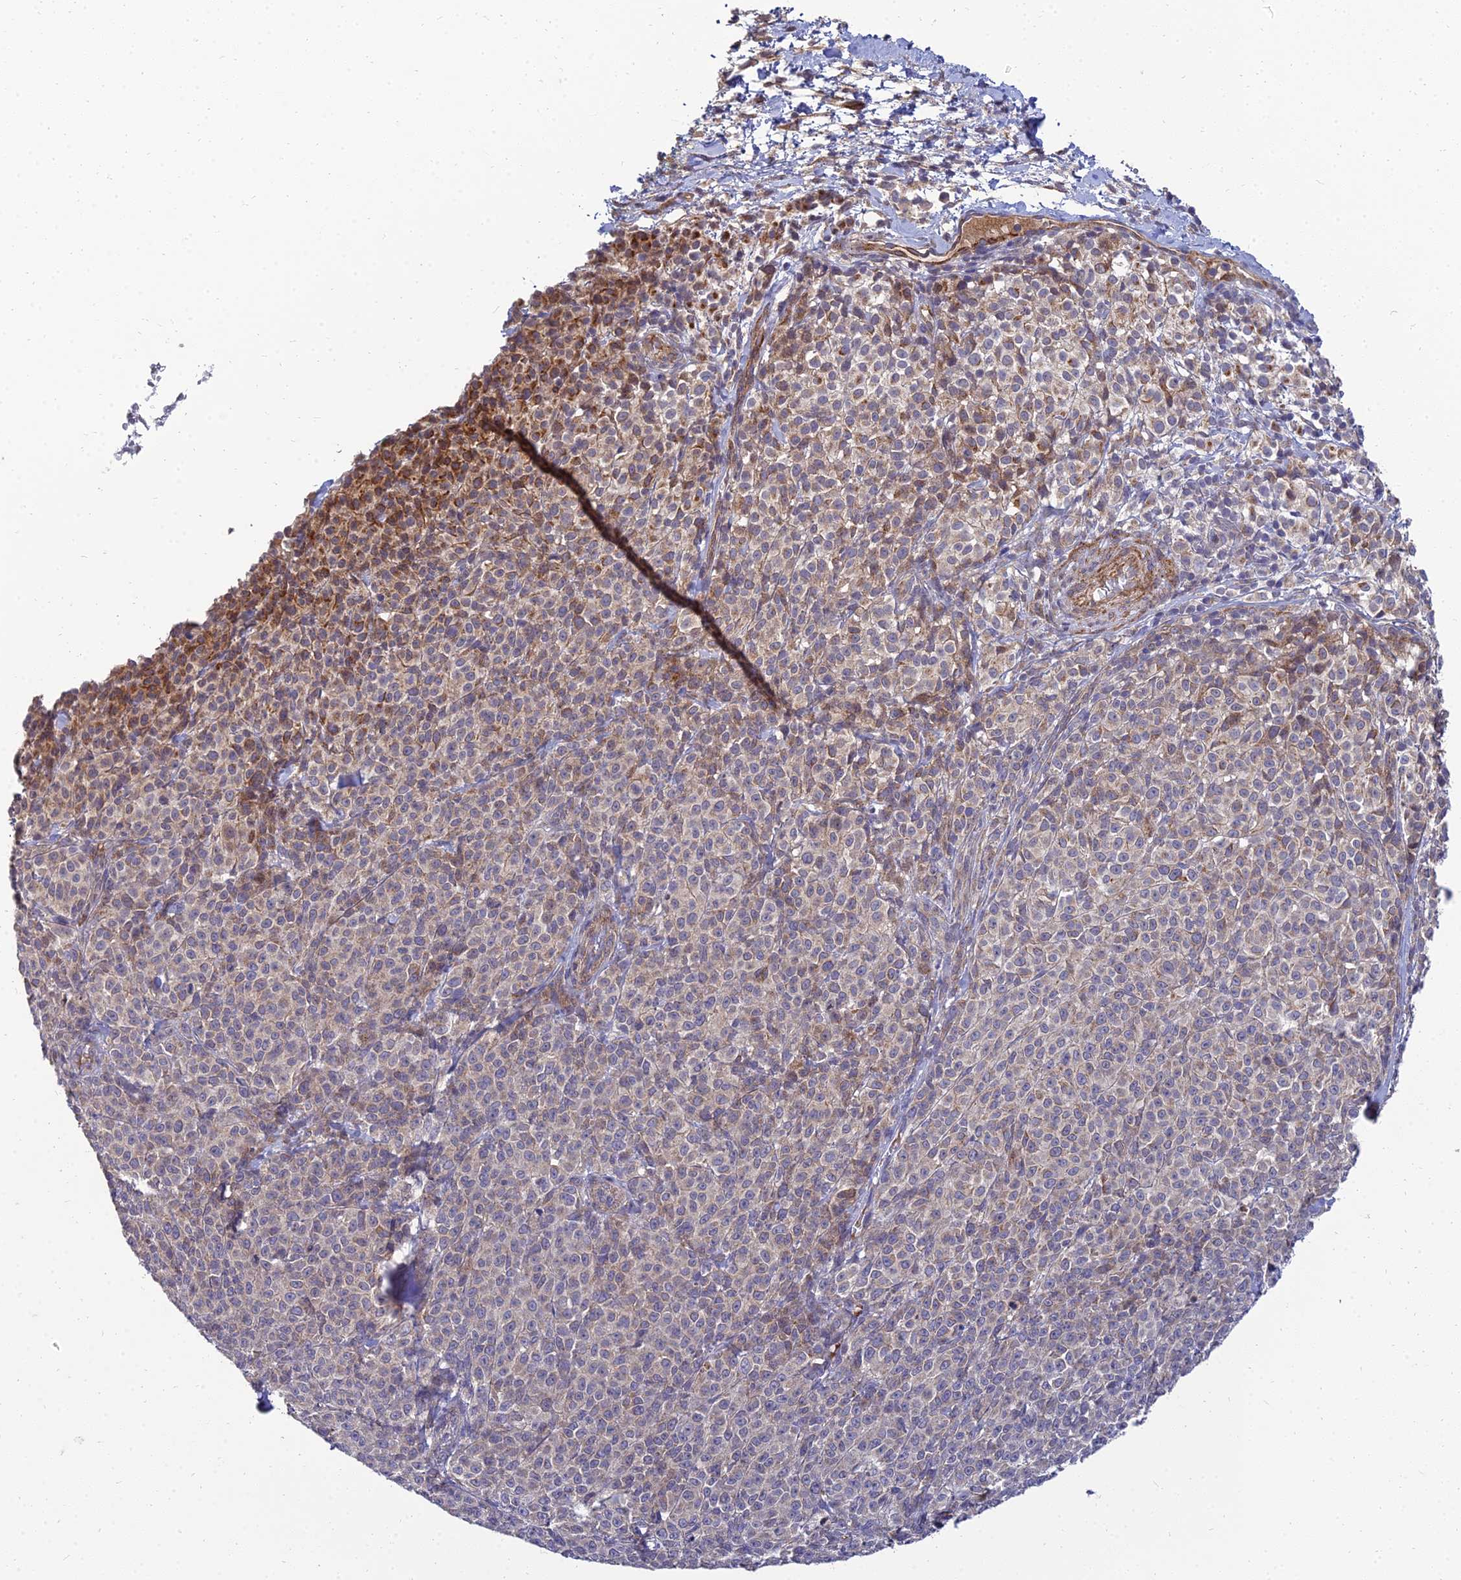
{"staining": {"intensity": "moderate", "quantity": "<25%", "location": "cytoplasmic/membranous"}, "tissue": "melanoma", "cell_type": "Tumor cells", "image_type": "cancer", "snomed": [{"axis": "morphology", "description": "Normal tissue, NOS"}, {"axis": "morphology", "description": "Malignant melanoma, NOS"}, {"axis": "topography", "description": "Skin"}], "caption": "Human malignant melanoma stained with a protein marker demonstrates moderate staining in tumor cells.", "gene": "NPY", "patient": {"sex": "female", "age": 34}}